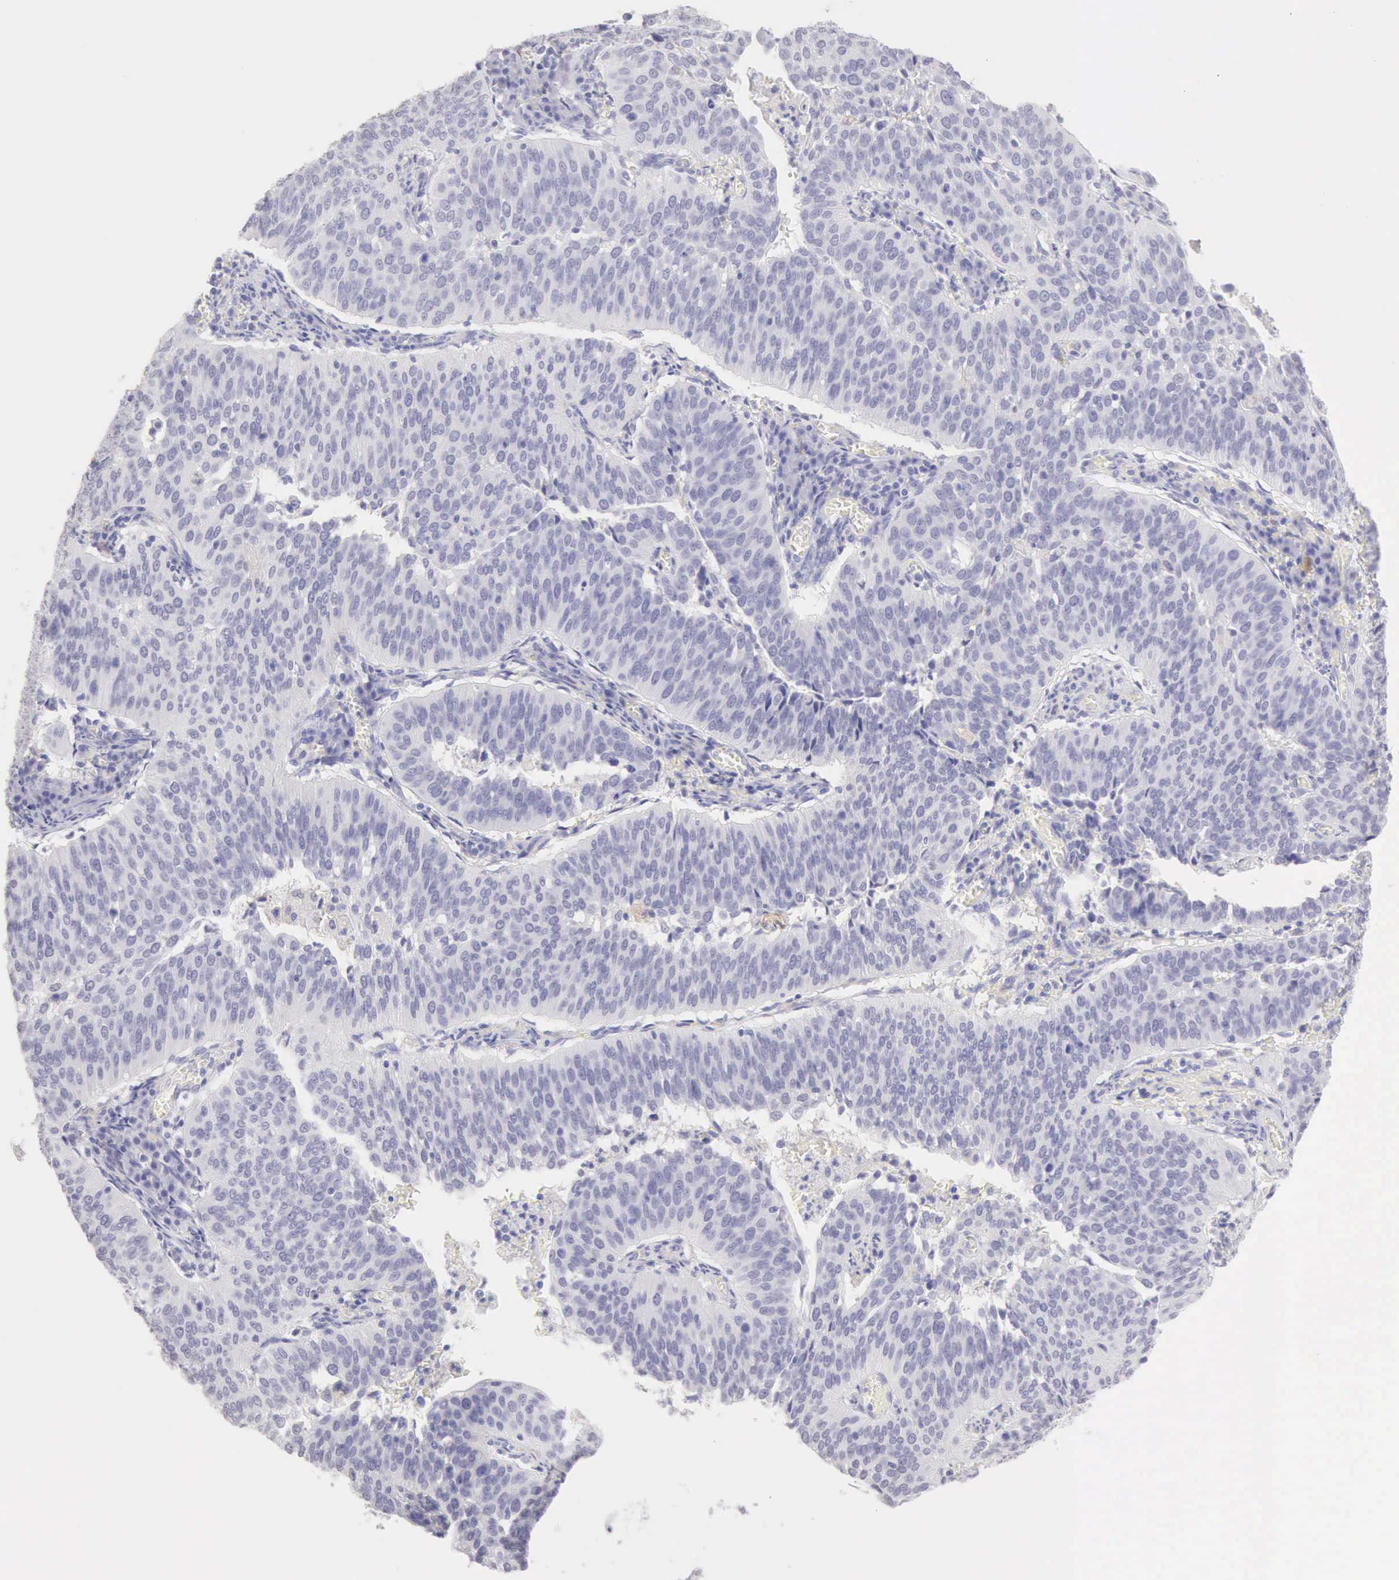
{"staining": {"intensity": "negative", "quantity": "none", "location": "none"}, "tissue": "cervical cancer", "cell_type": "Tumor cells", "image_type": "cancer", "snomed": [{"axis": "morphology", "description": "Squamous cell carcinoma, NOS"}, {"axis": "topography", "description": "Cervix"}], "caption": "Cervical cancer (squamous cell carcinoma) stained for a protein using immunohistochemistry demonstrates no positivity tumor cells.", "gene": "RNASE1", "patient": {"sex": "female", "age": 39}}